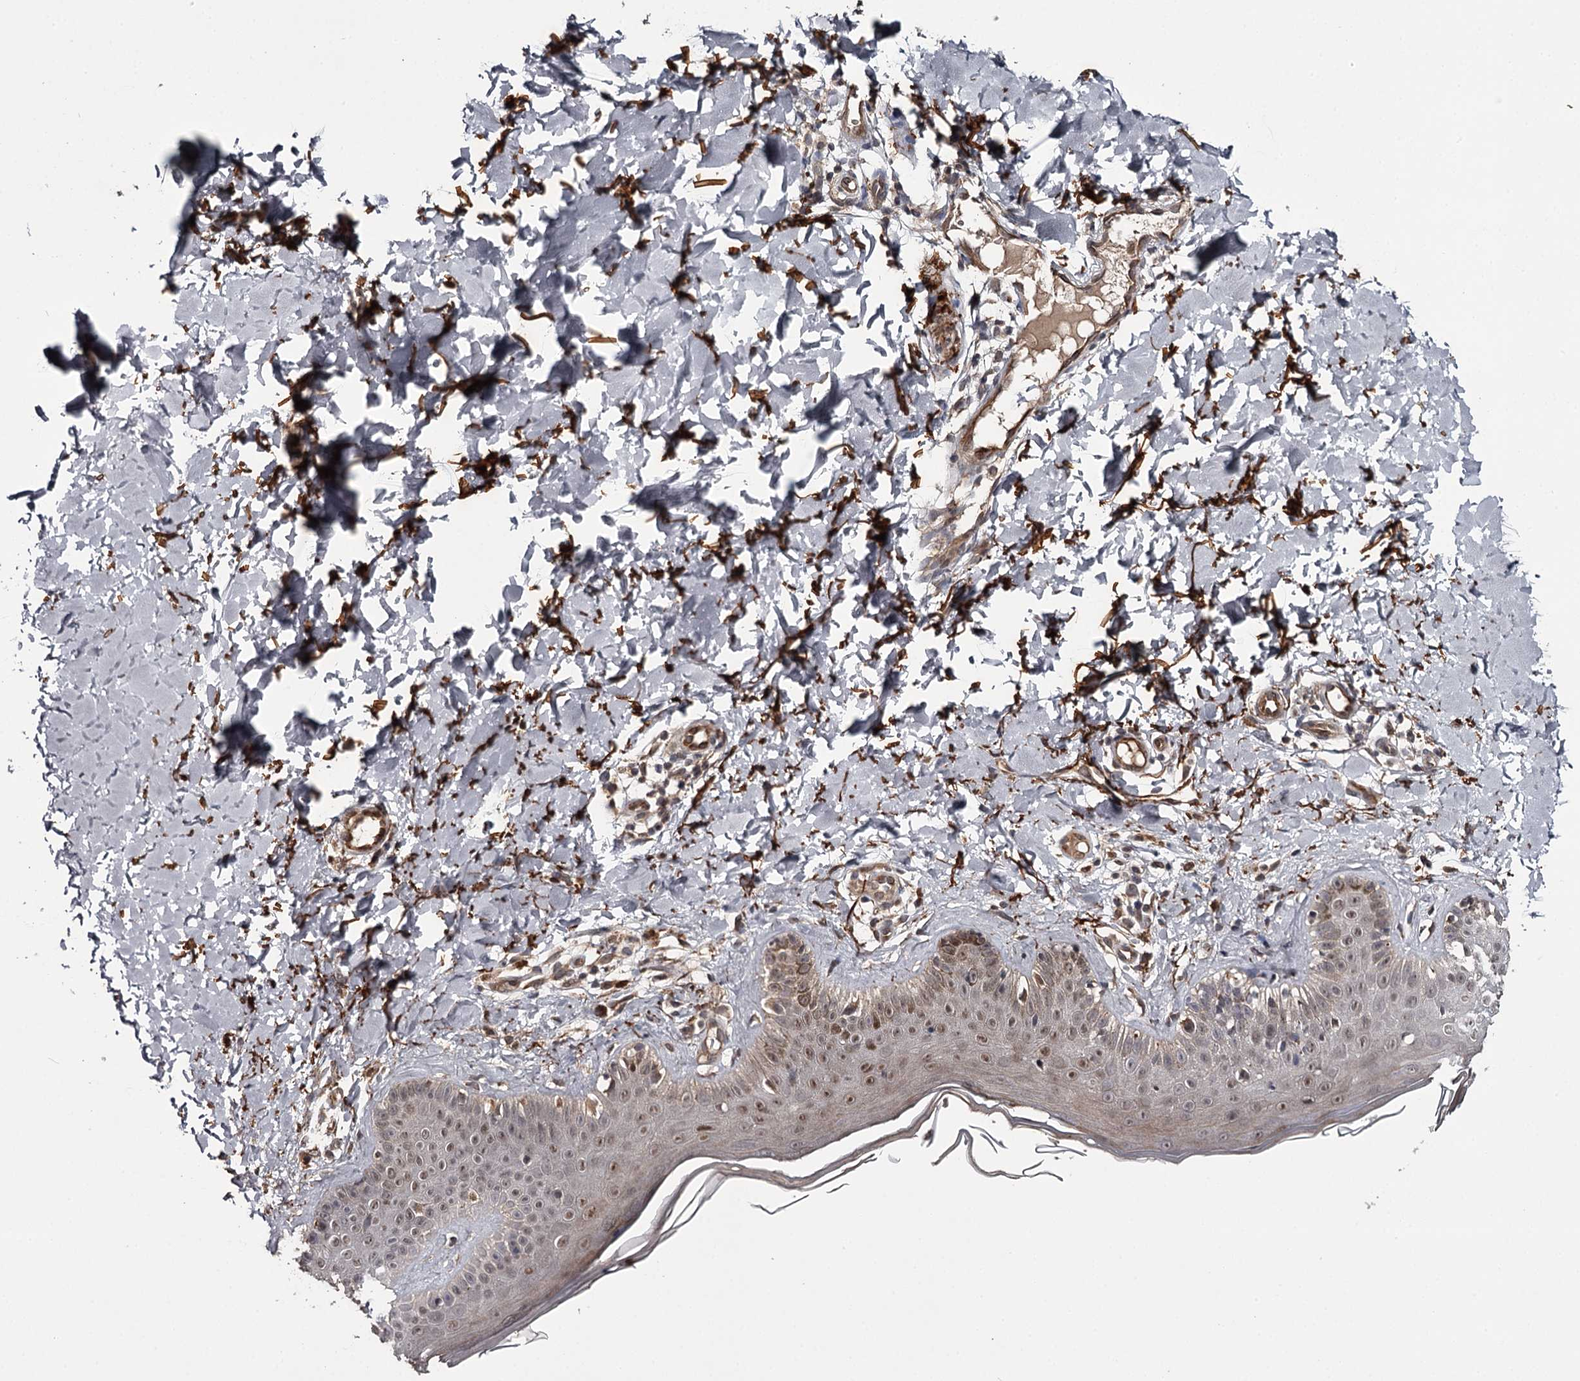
{"staining": {"intensity": "moderate", "quantity": ">75%", "location": "cytoplasmic/membranous,nuclear"}, "tissue": "skin", "cell_type": "Fibroblasts", "image_type": "normal", "snomed": [{"axis": "morphology", "description": "Normal tissue, NOS"}, {"axis": "topography", "description": "Skin"}], "caption": "IHC of unremarkable human skin exhibits medium levels of moderate cytoplasmic/membranous,nuclear positivity in about >75% of fibroblasts.", "gene": "CWF19L2", "patient": {"sex": "male", "age": 52}}